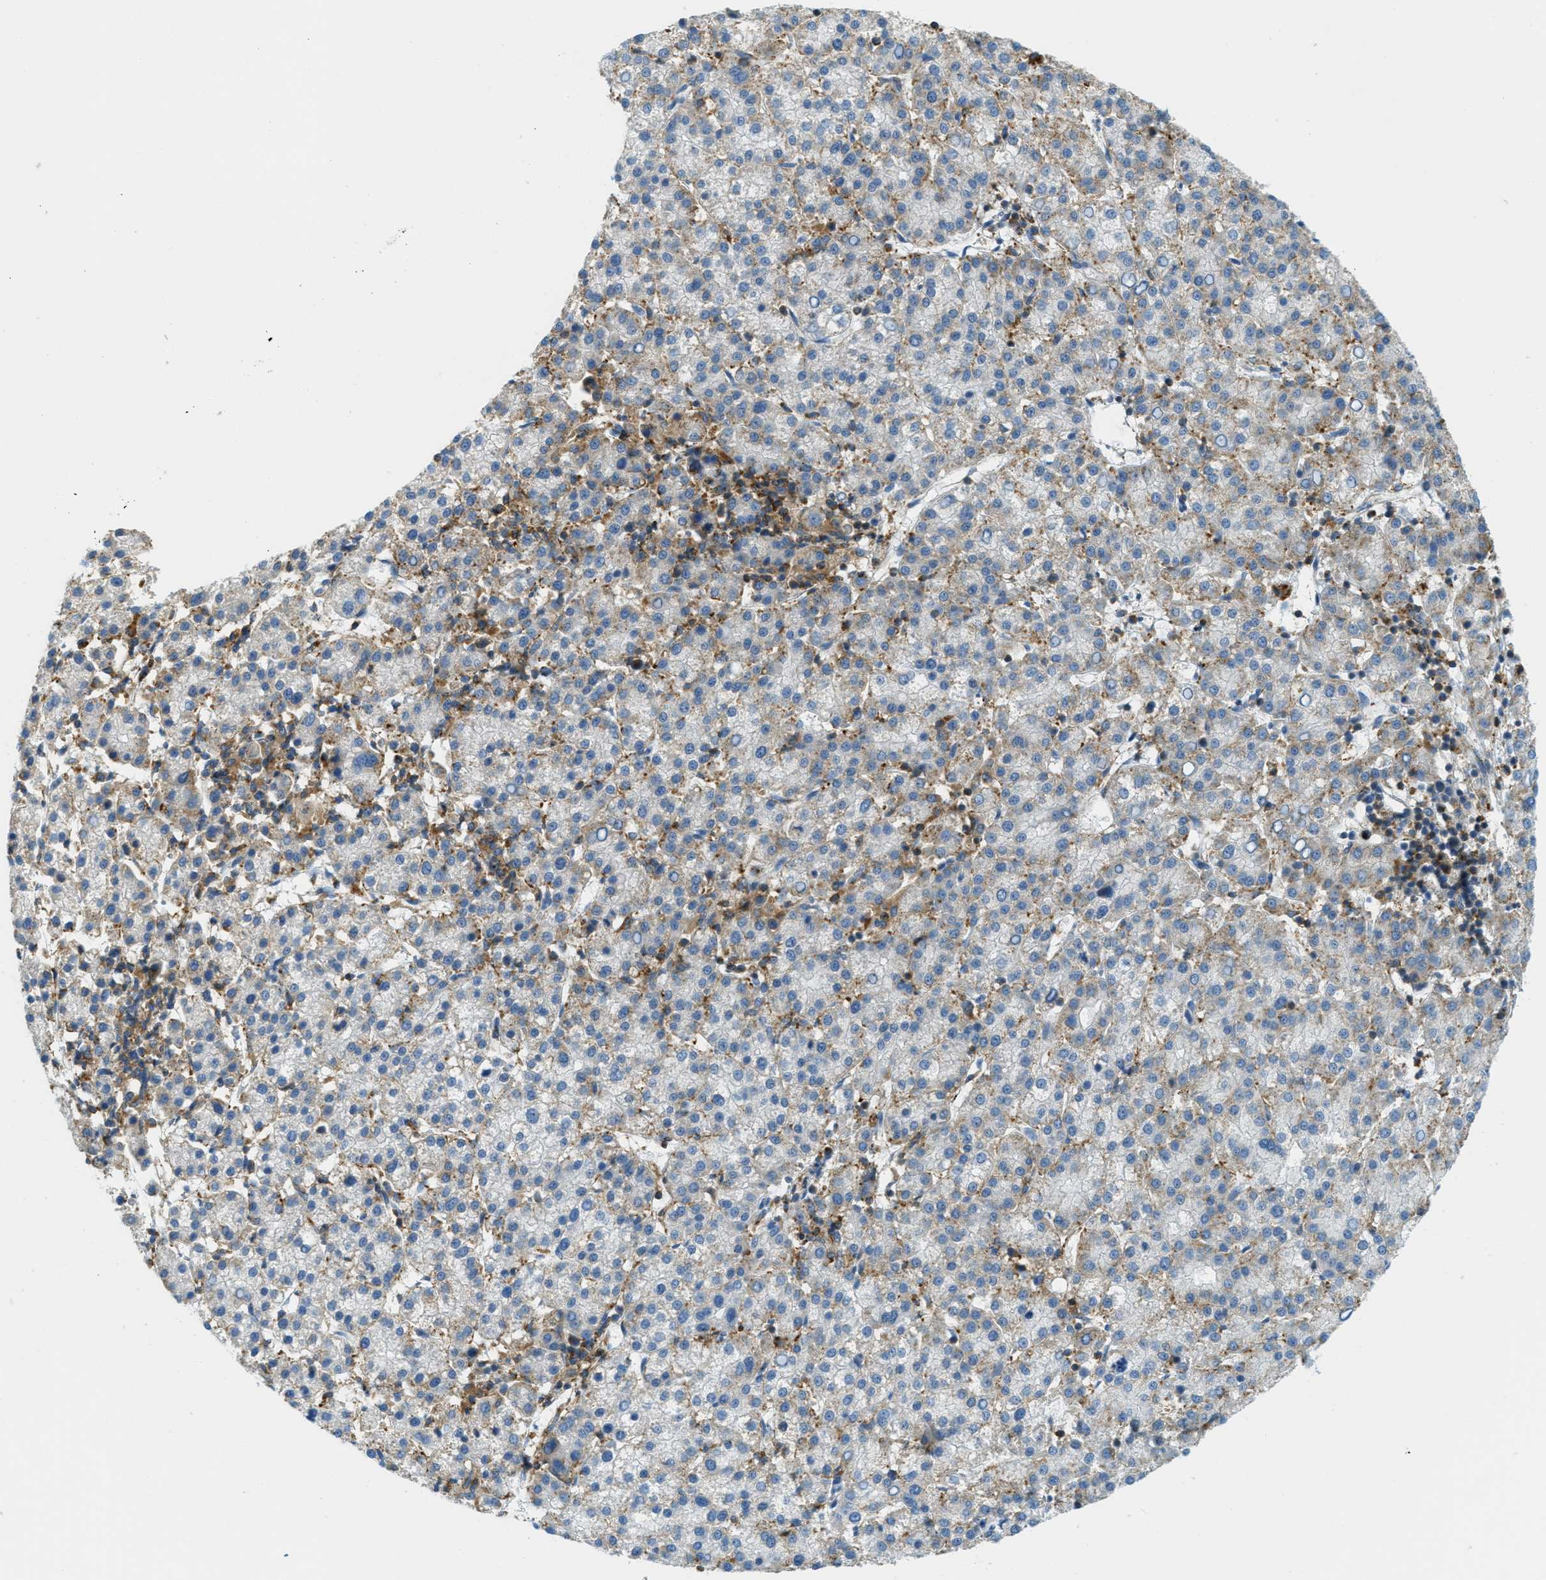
{"staining": {"intensity": "weak", "quantity": "<25%", "location": "cytoplasmic/membranous"}, "tissue": "liver cancer", "cell_type": "Tumor cells", "image_type": "cancer", "snomed": [{"axis": "morphology", "description": "Carcinoma, Hepatocellular, NOS"}, {"axis": "topography", "description": "Liver"}], "caption": "Immunohistochemical staining of liver cancer shows no significant expression in tumor cells. Brightfield microscopy of immunohistochemistry (IHC) stained with DAB (brown) and hematoxylin (blue), captured at high magnification.", "gene": "PLBD2", "patient": {"sex": "female", "age": 58}}